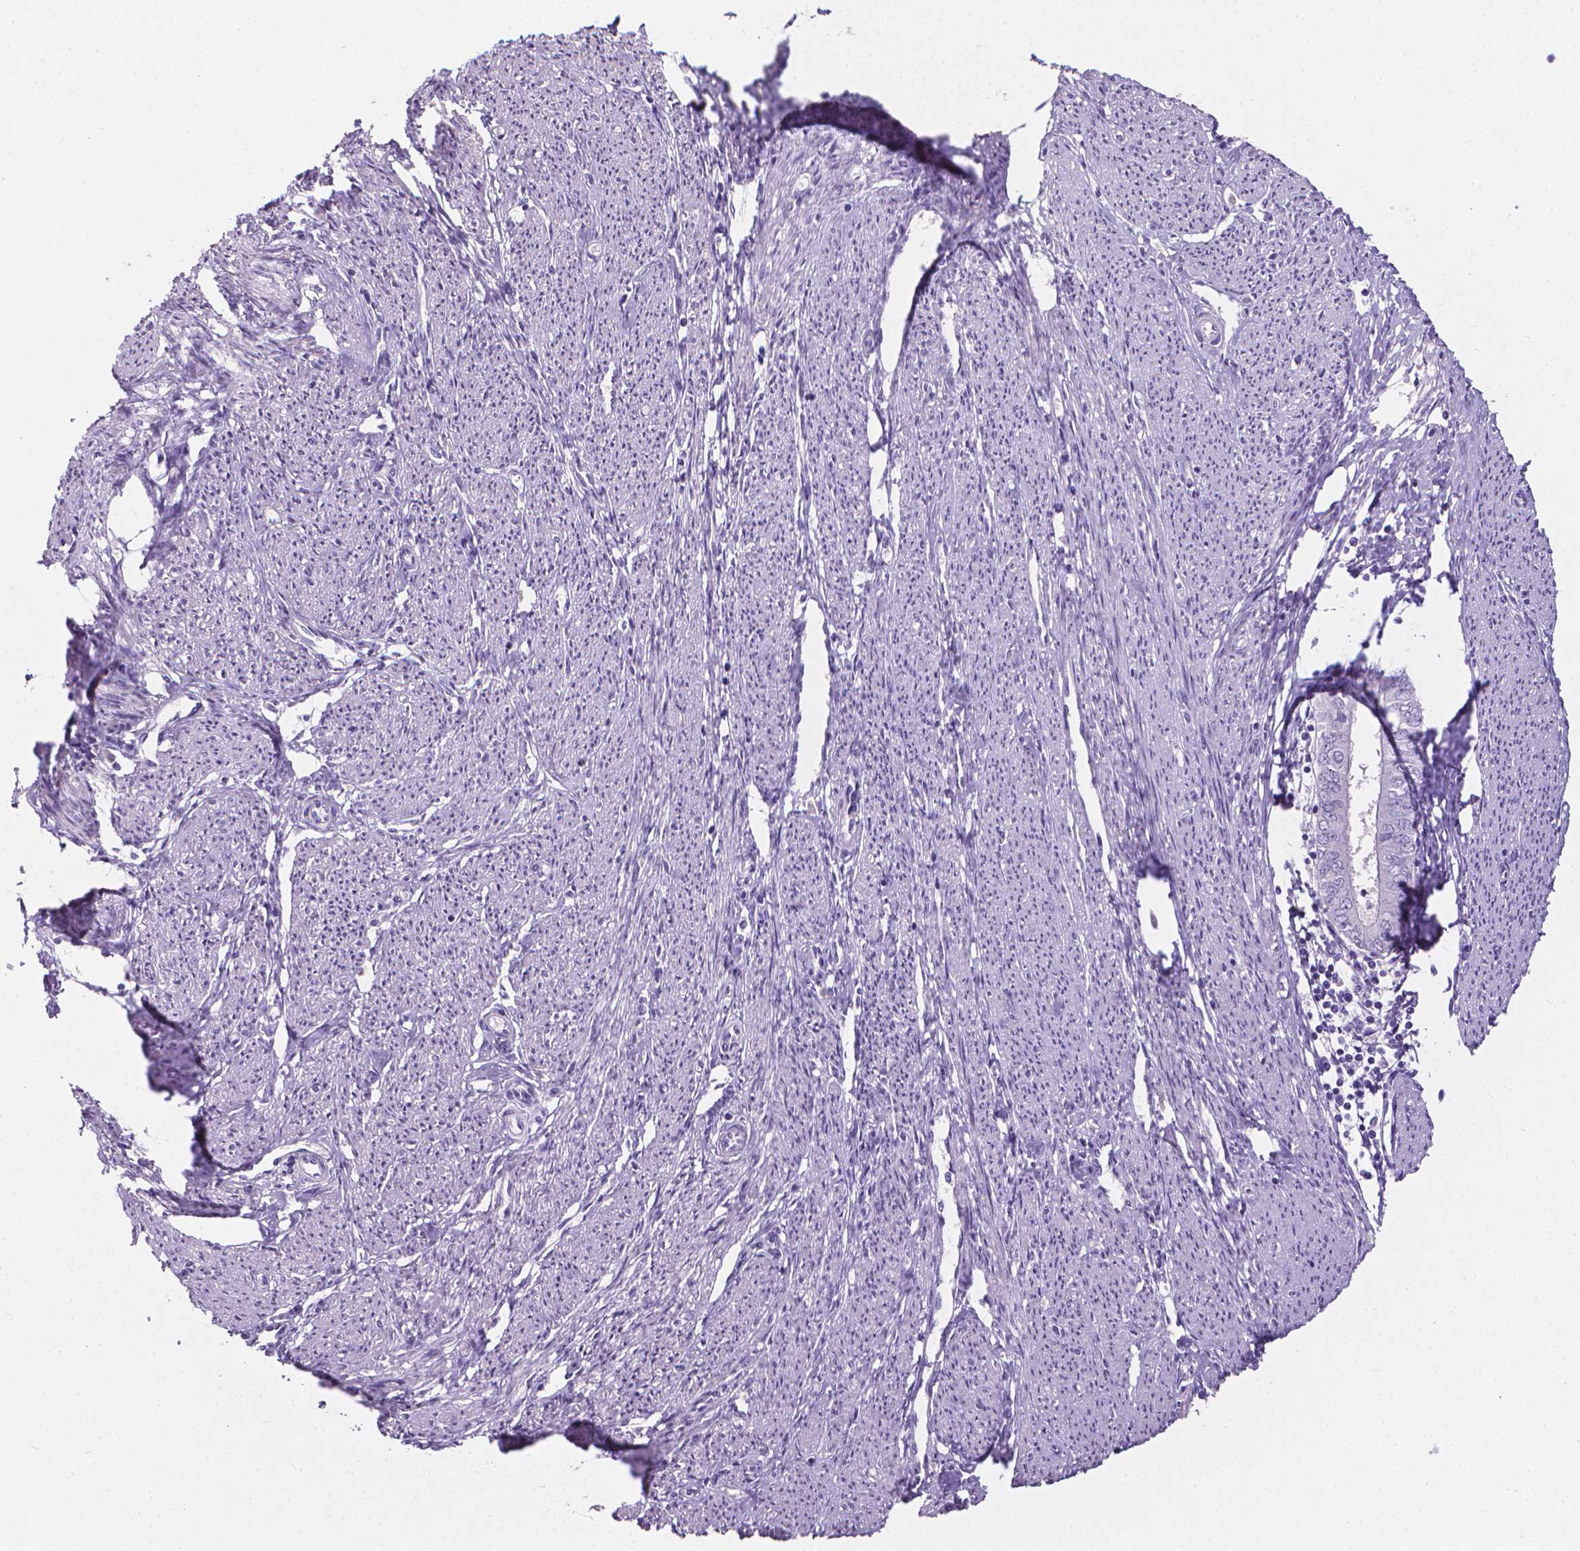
{"staining": {"intensity": "negative", "quantity": "none", "location": "none"}, "tissue": "endometrial cancer", "cell_type": "Tumor cells", "image_type": "cancer", "snomed": [{"axis": "morphology", "description": "Adenocarcinoma, NOS"}, {"axis": "topography", "description": "Endometrium"}], "caption": "An IHC histopathology image of endometrial cancer (adenocarcinoma) is shown. There is no staining in tumor cells of endometrial cancer (adenocarcinoma).", "gene": "XPNPEP2", "patient": {"sex": "female", "age": 58}}